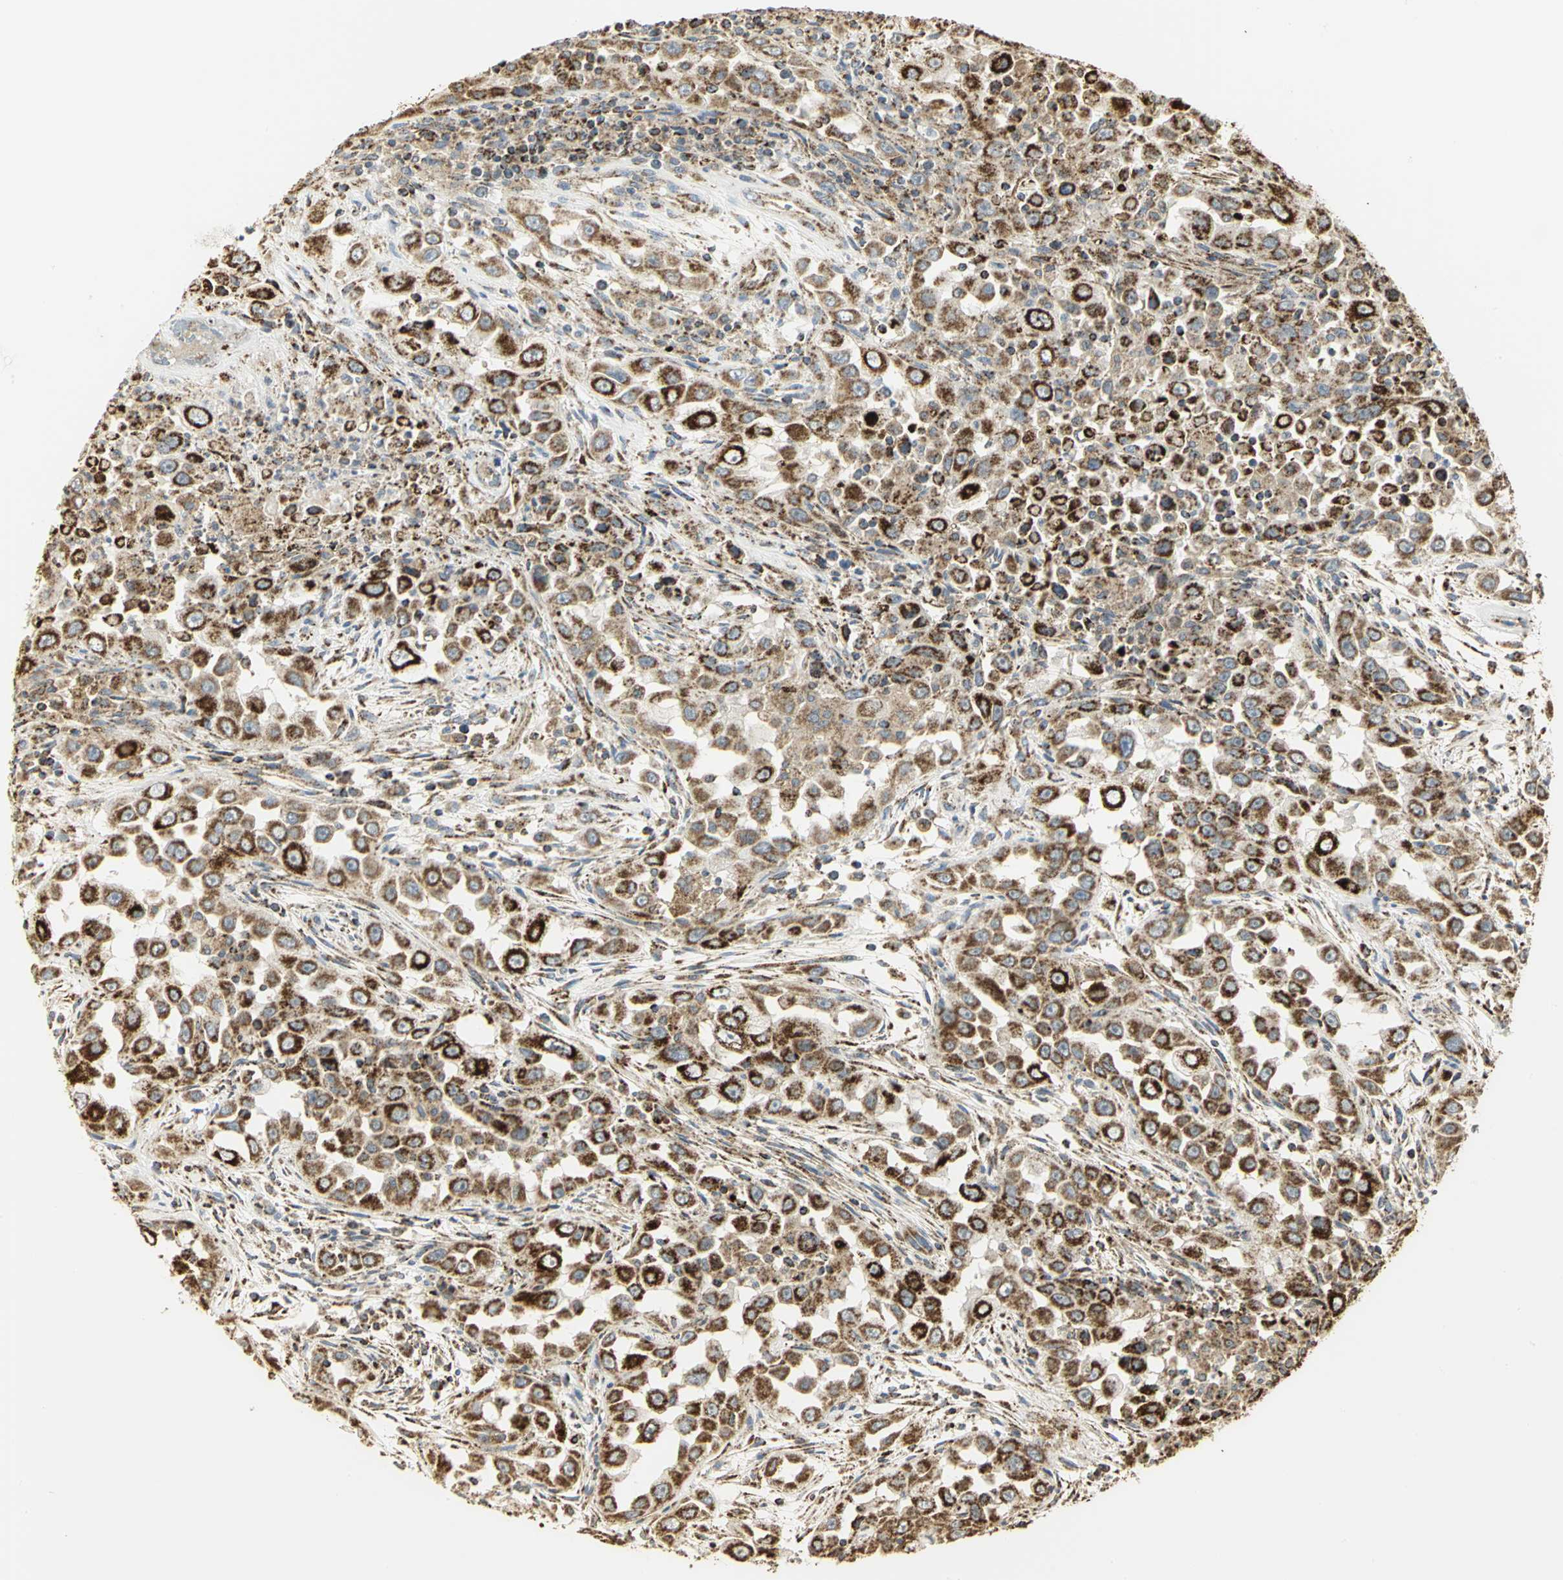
{"staining": {"intensity": "strong", "quantity": ">75%", "location": "cytoplasmic/membranous"}, "tissue": "head and neck cancer", "cell_type": "Tumor cells", "image_type": "cancer", "snomed": [{"axis": "morphology", "description": "Carcinoma, NOS"}, {"axis": "topography", "description": "Head-Neck"}], "caption": "Human carcinoma (head and neck) stained for a protein (brown) displays strong cytoplasmic/membranous positive staining in approximately >75% of tumor cells.", "gene": "VDAC1", "patient": {"sex": "male", "age": 87}}